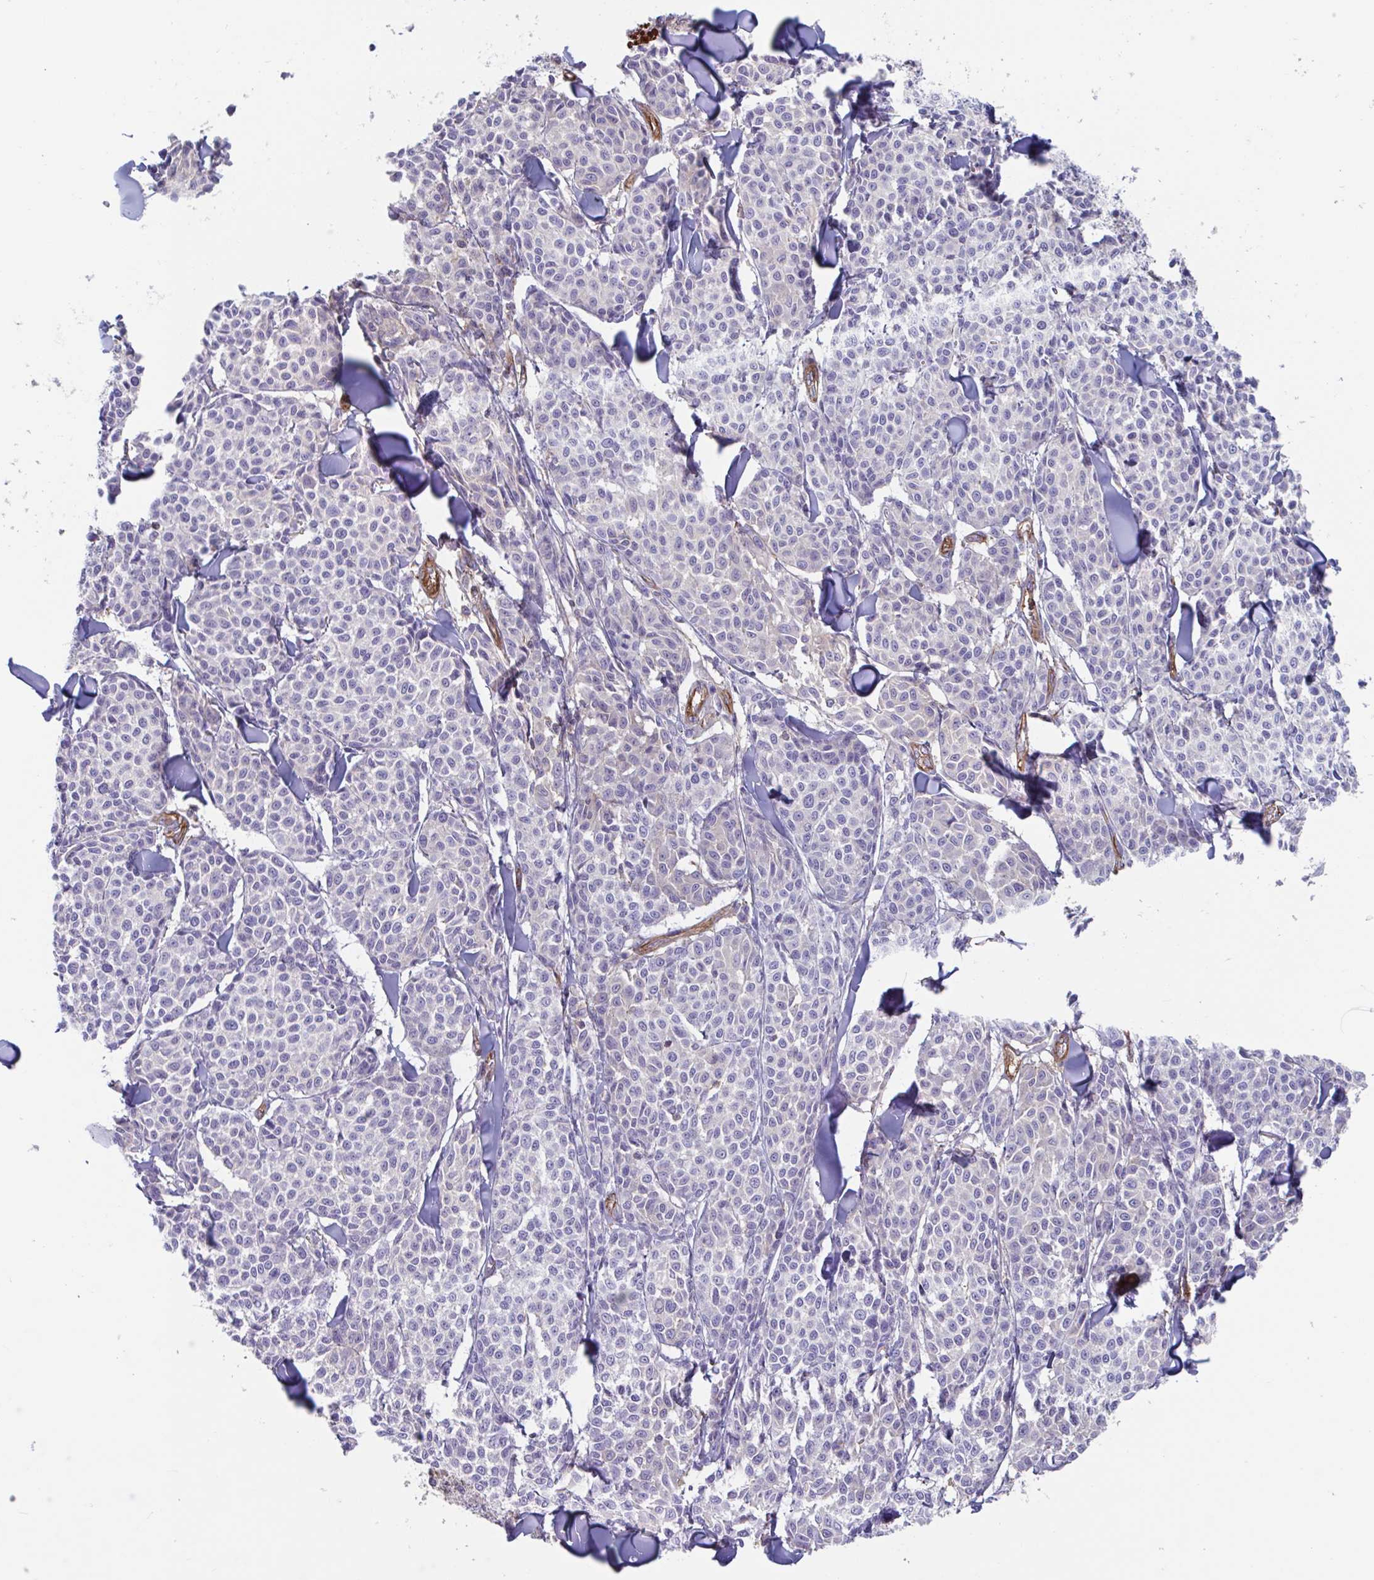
{"staining": {"intensity": "weak", "quantity": "<25%", "location": "cytoplasmic/membranous"}, "tissue": "melanoma", "cell_type": "Tumor cells", "image_type": "cancer", "snomed": [{"axis": "morphology", "description": "Malignant melanoma, NOS"}, {"axis": "topography", "description": "Skin"}], "caption": "High power microscopy histopathology image of an IHC image of melanoma, revealing no significant staining in tumor cells.", "gene": "SHISA7", "patient": {"sex": "male", "age": 46}}